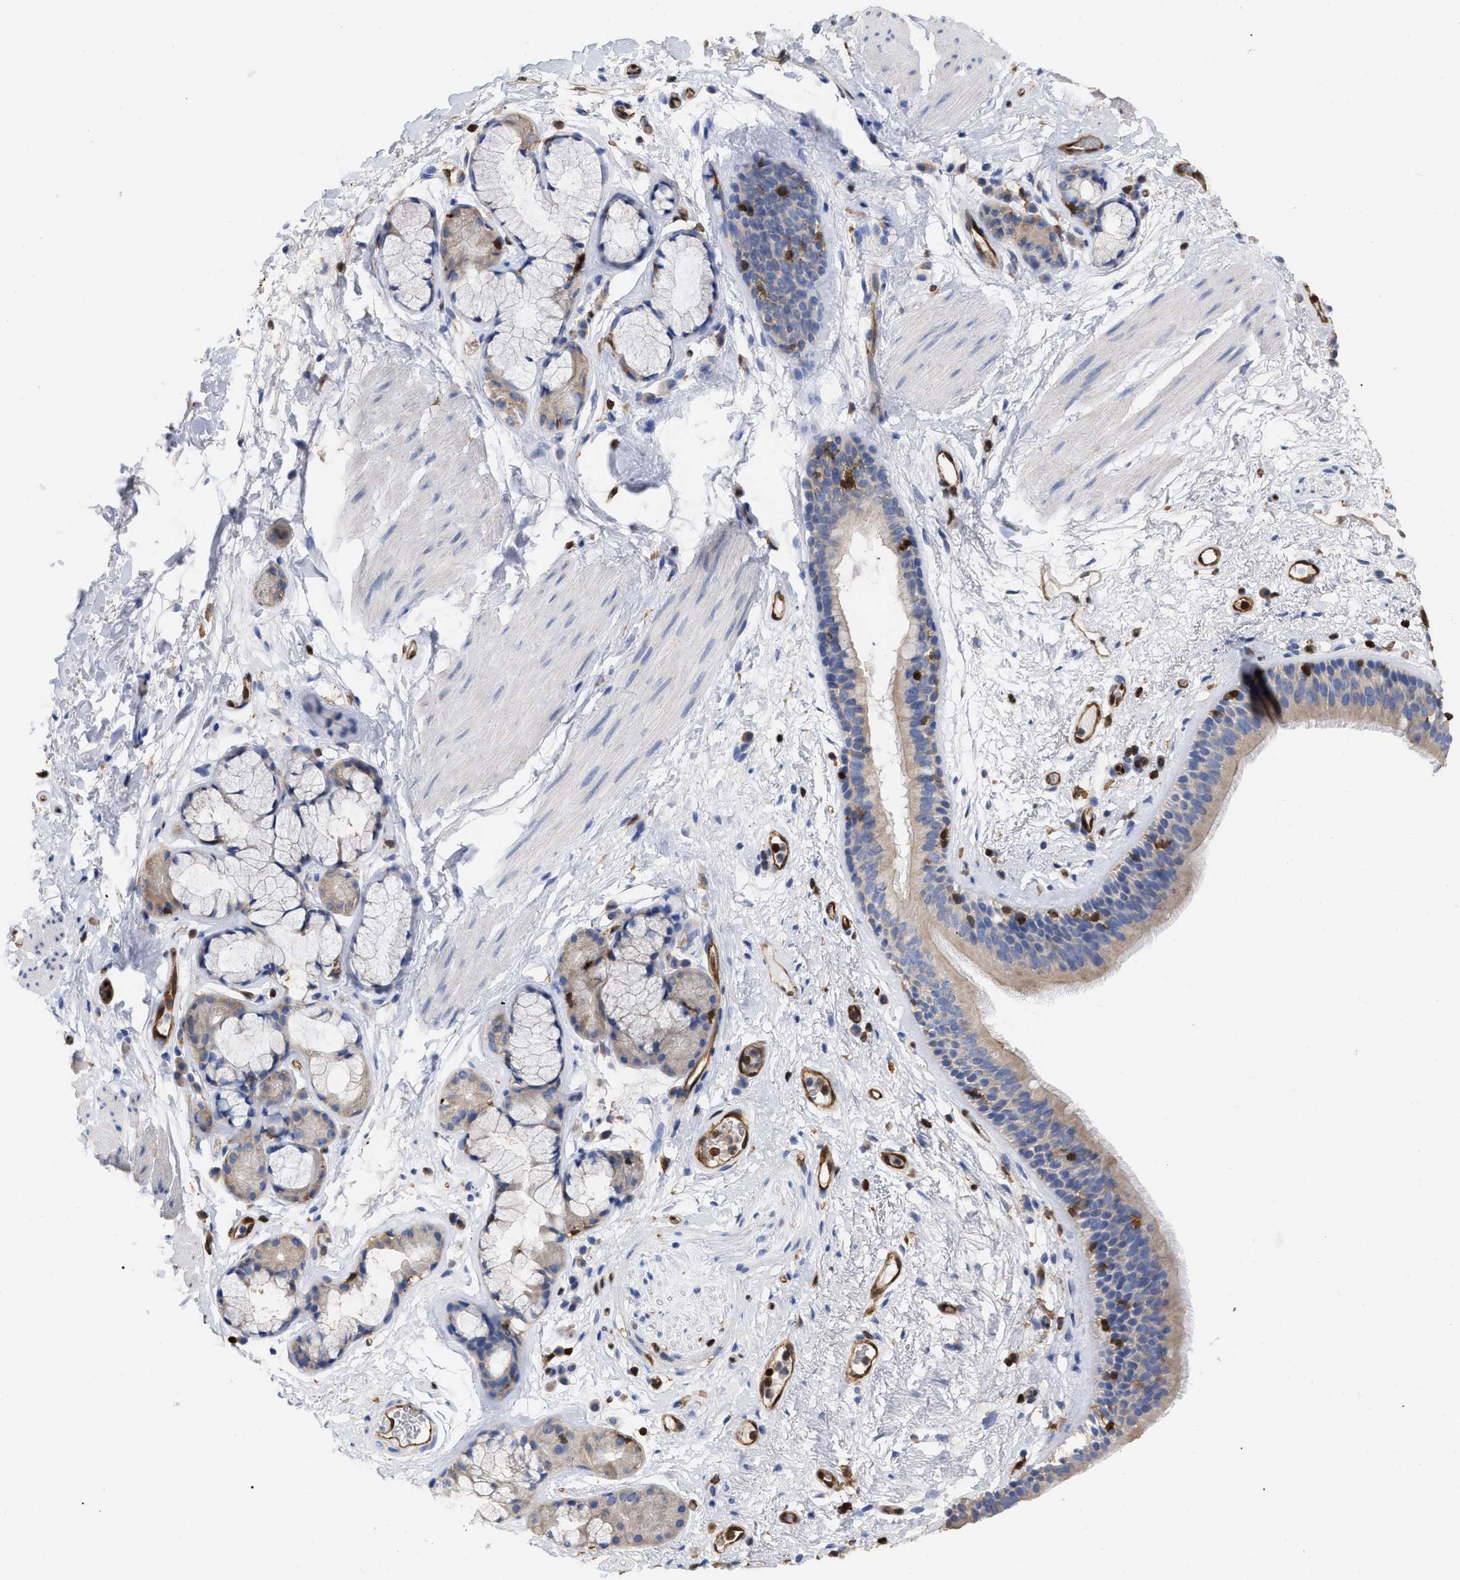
{"staining": {"intensity": "weak", "quantity": ">75%", "location": "cytoplasmic/membranous"}, "tissue": "bronchus", "cell_type": "Respiratory epithelial cells", "image_type": "normal", "snomed": [{"axis": "morphology", "description": "Normal tissue, NOS"}, {"axis": "topography", "description": "Cartilage tissue"}], "caption": "Bronchus stained with DAB immunohistochemistry (IHC) shows low levels of weak cytoplasmic/membranous positivity in approximately >75% of respiratory epithelial cells.", "gene": "GIMAP4", "patient": {"sex": "female", "age": 63}}